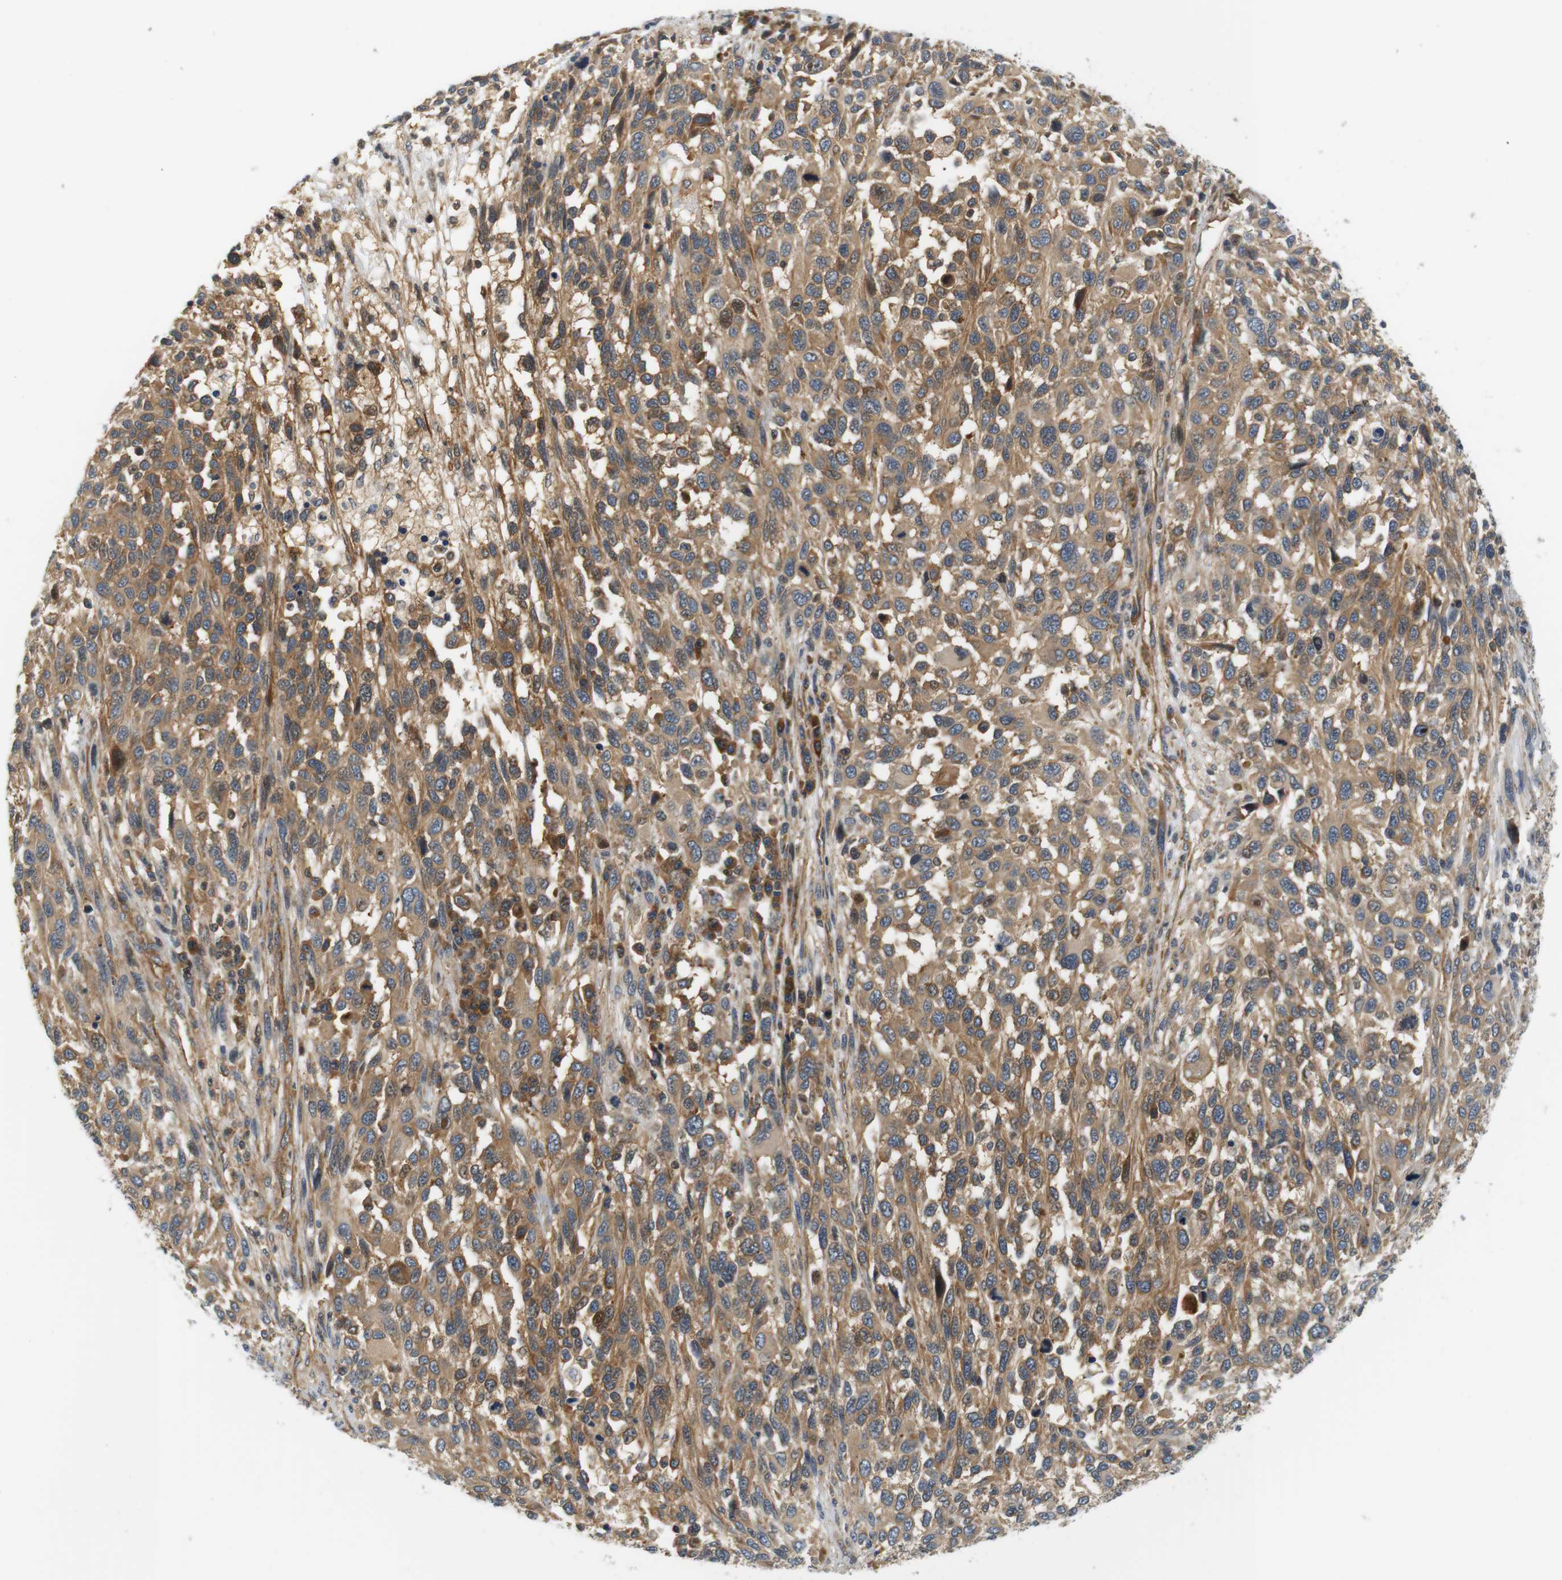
{"staining": {"intensity": "moderate", "quantity": ">75%", "location": "cytoplasmic/membranous"}, "tissue": "melanoma", "cell_type": "Tumor cells", "image_type": "cancer", "snomed": [{"axis": "morphology", "description": "Malignant melanoma, Metastatic site"}, {"axis": "topography", "description": "Lymph node"}], "caption": "Tumor cells demonstrate moderate cytoplasmic/membranous staining in approximately >75% of cells in melanoma.", "gene": "SH3GLB1", "patient": {"sex": "male", "age": 61}}